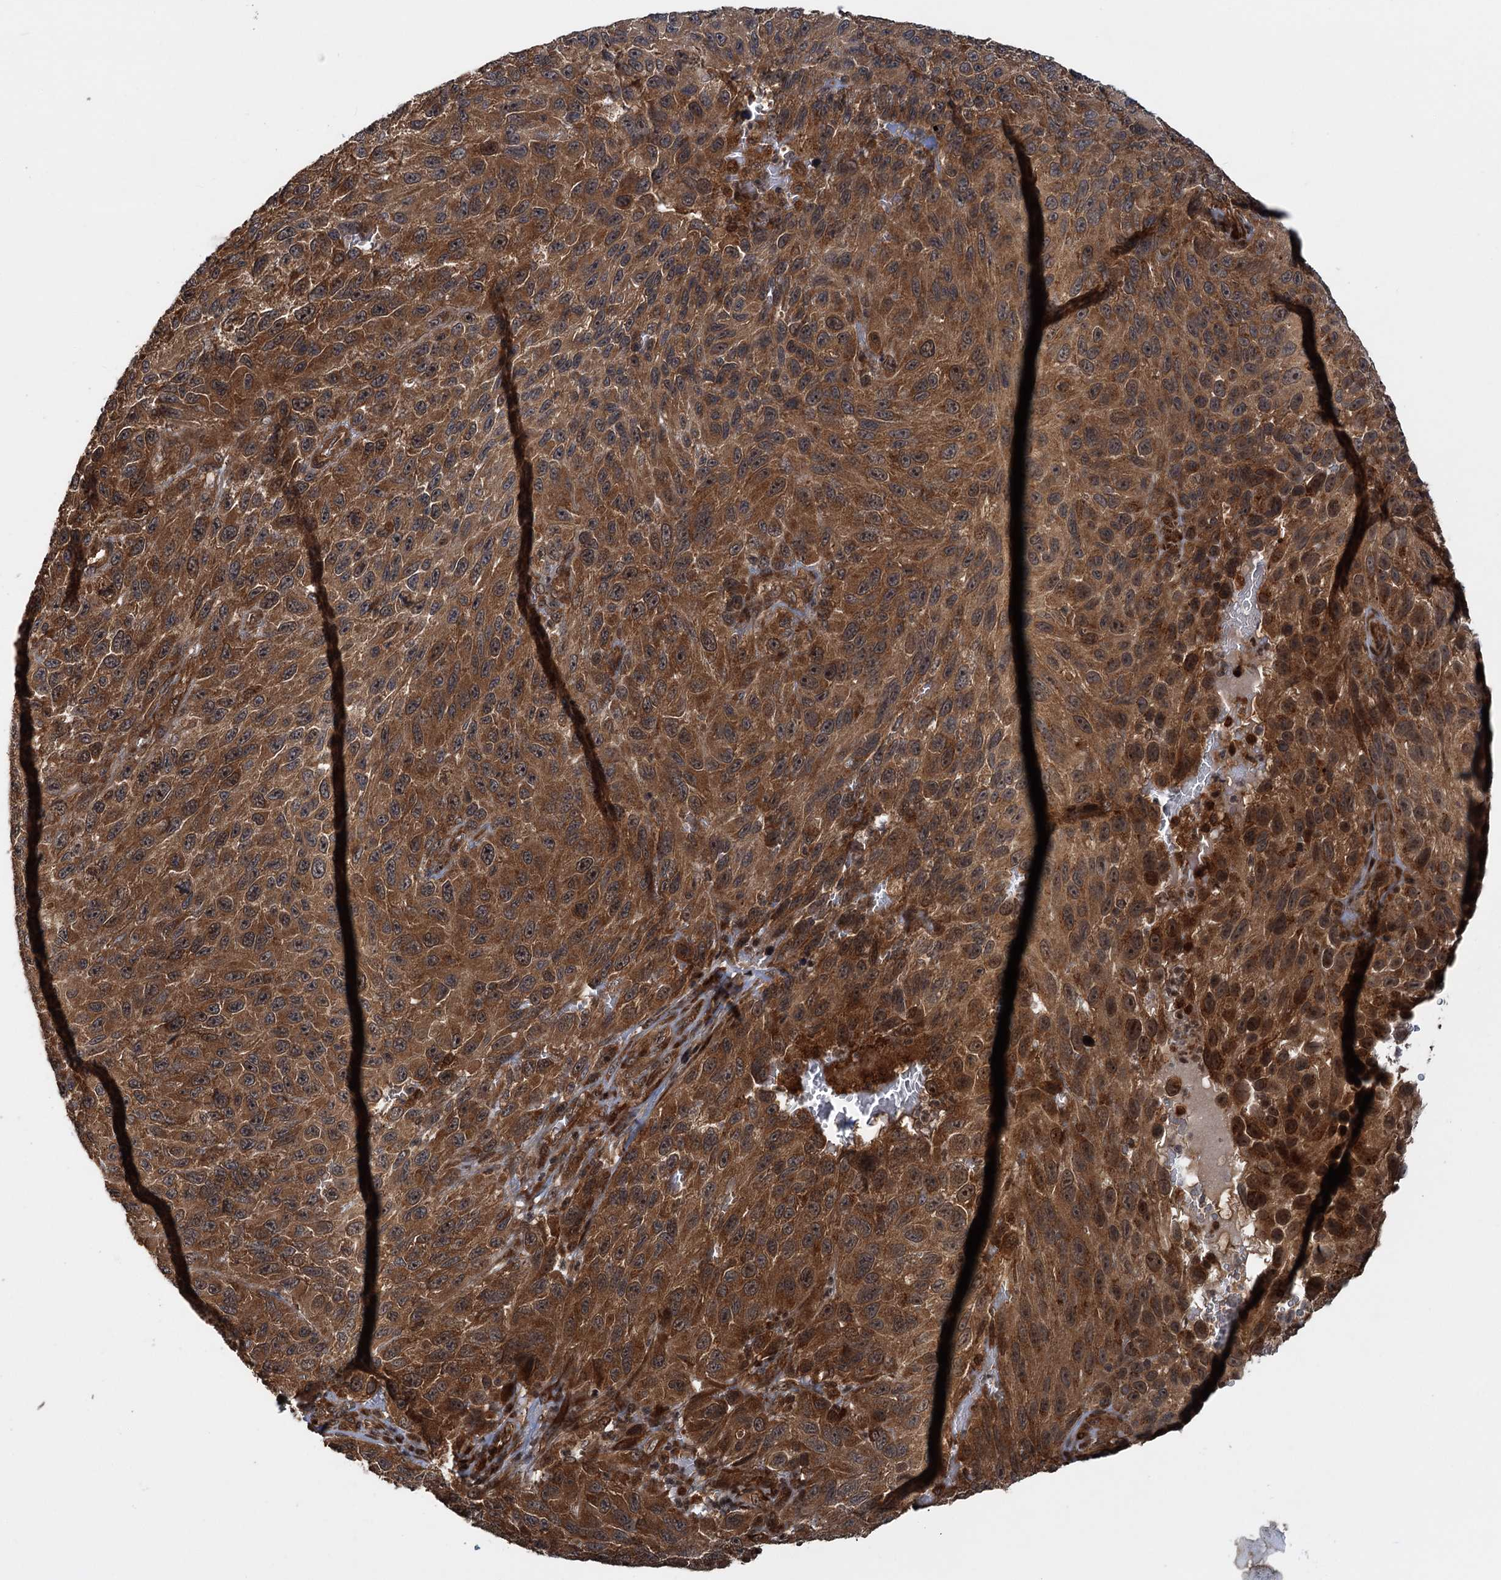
{"staining": {"intensity": "strong", "quantity": ">75%", "location": "cytoplasmic/membranous"}, "tissue": "melanoma", "cell_type": "Tumor cells", "image_type": "cancer", "snomed": [{"axis": "morphology", "description": "Normal tissue, NOS"}, {"axis": "morphology", "description": "Malignant melanoma, NOS"}, {"axis": "topography", "description": "Skin"}], "caption": "This image reveals melanoma stained with IHC to label a protein in brown. The cytoplasmic/membranous of tumor cells show strong positivity for the protein. Nuclei are counter-stained blue.", "gene": "KANSL2", "patient": {"sex": "female", "age": 96}}